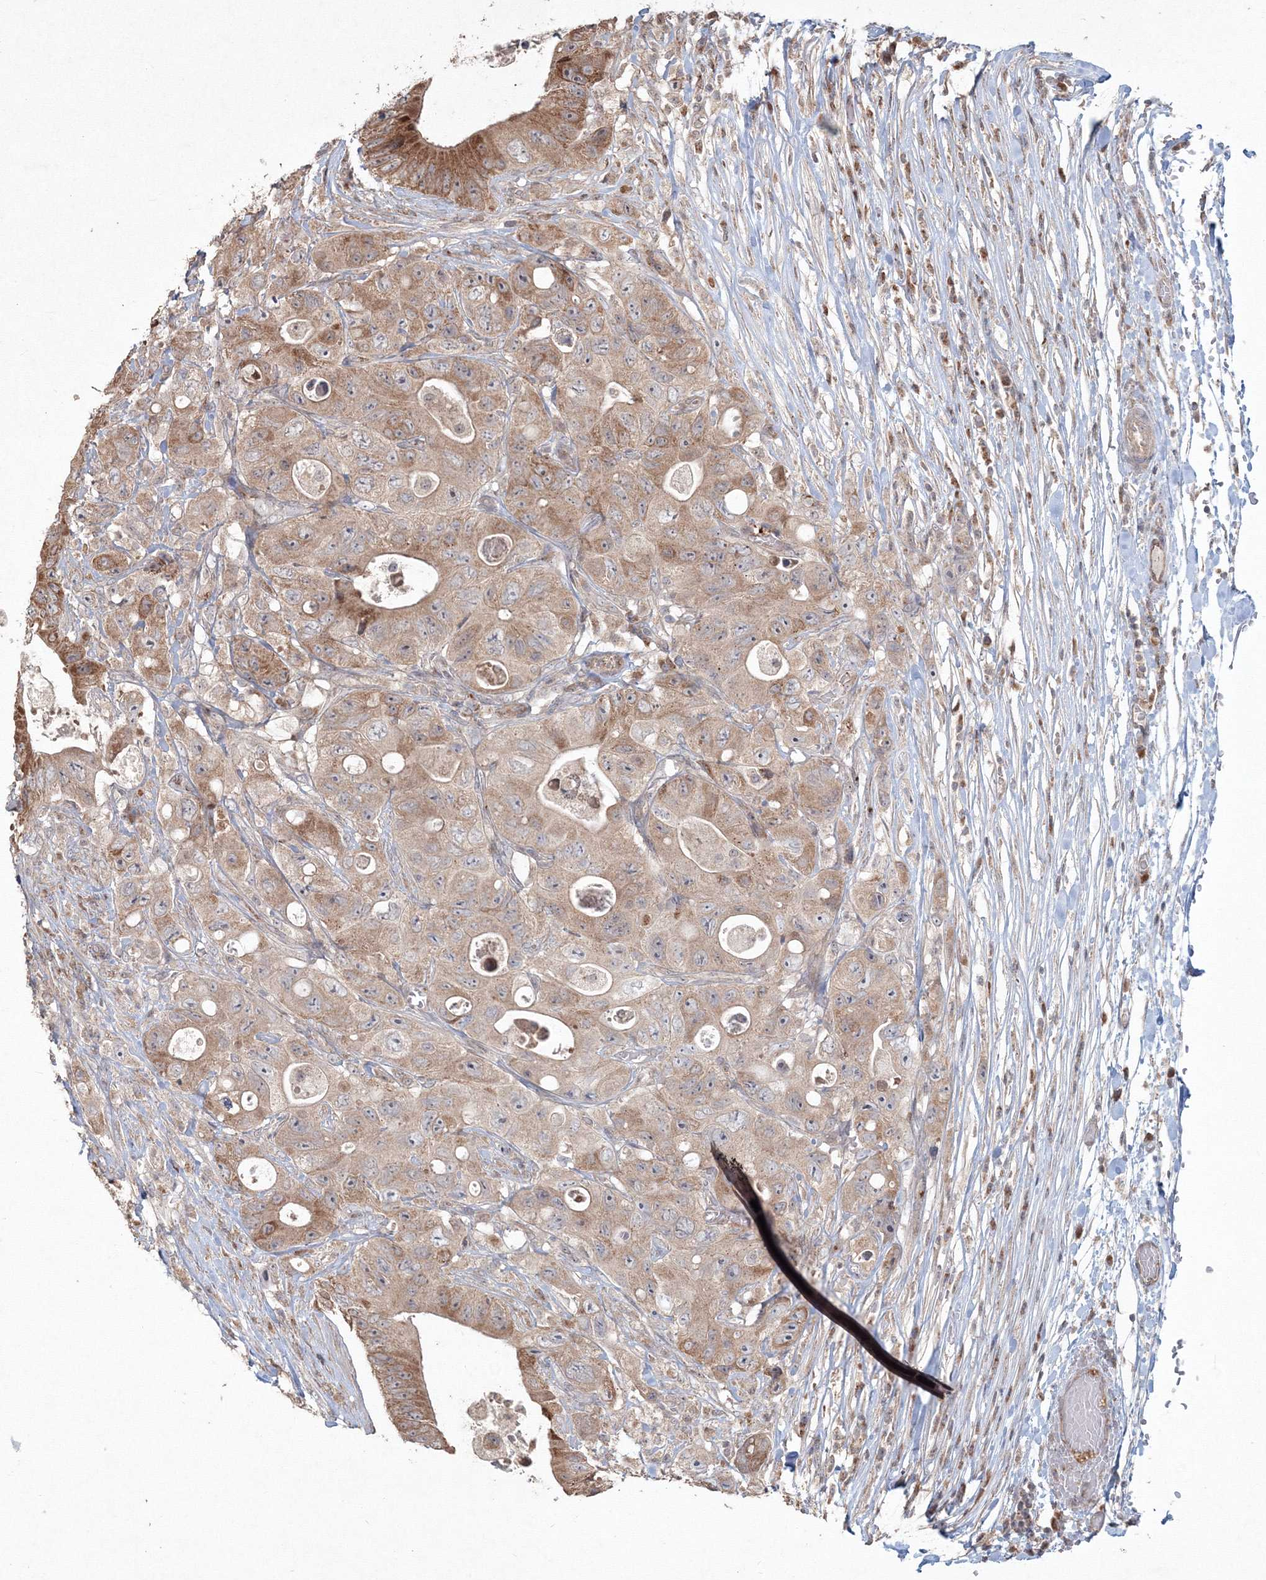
{"staining": {"intensity": "moderate", "quantity": "25%-75%", "location": "cytoplasmic/membranous"}, "tissue": "colorectal cancer", "cell_type": "Tumor cells", "image_type": "cancer", "snomed": [{"axis": "morphology", "description": "Adenocarcinoma, NOS"}, {"axis": "topography", "description": "Colon"}], "caption": "Immunohistochemistry (IHC) micrograph of neoplastic tissue: adenocarcinoma (colorectal) stained using immunohistochemistry reveals medium levels of moderate protein expression localized specifically in the cytoplasmic/membranous of tumor cells, appearing as a cytoplasmic/membranous brown color.", "gene": "ANAPC16", "patient": {"sex": "female", "age": 46}}